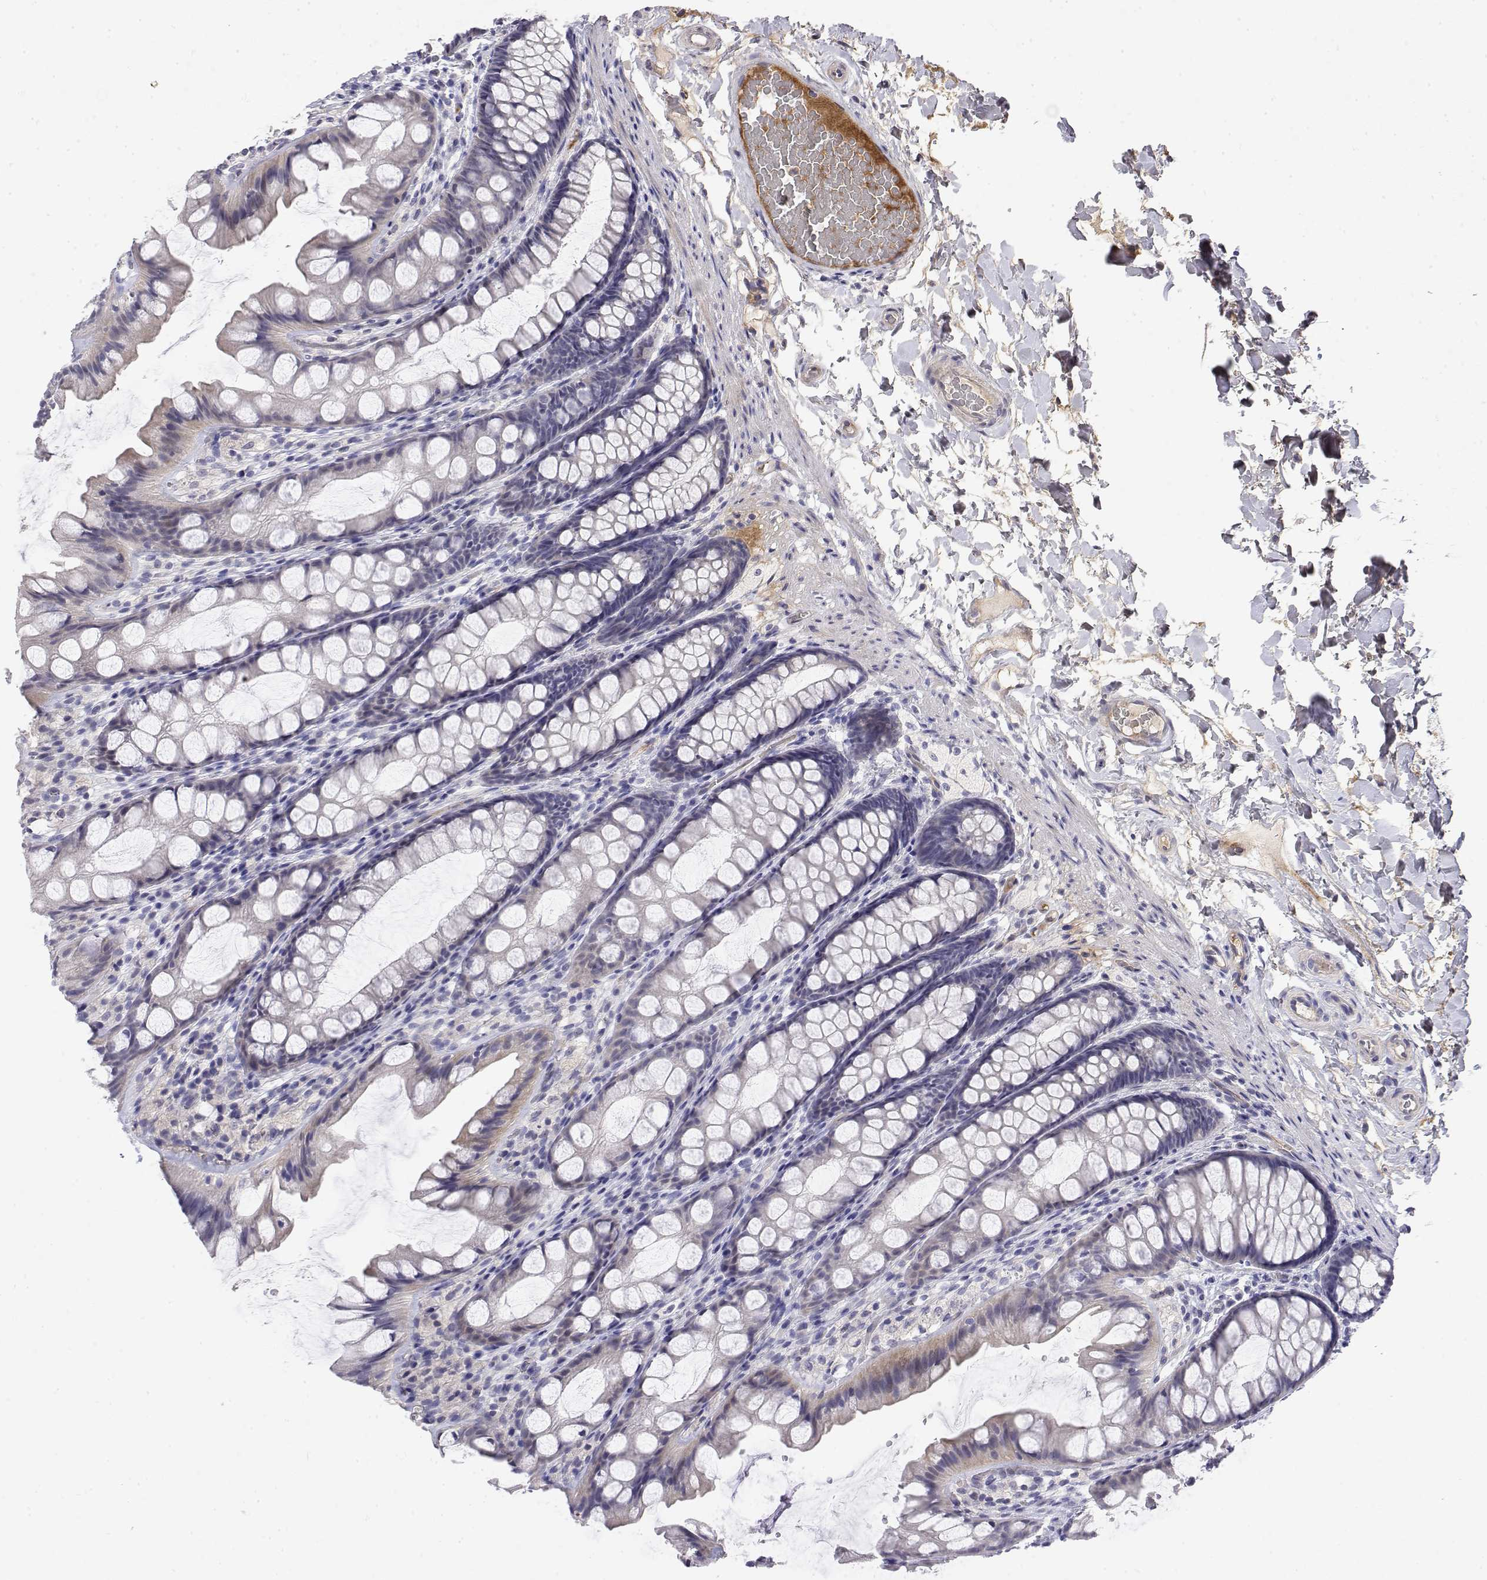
{"staining": {"intensity": "negative", "quantity": "none", "location": "none"}, "tissue": "colon", "cell_type": "Endothelial cells", "image_type": "normal", "snomed": [{"axis": "morphology", "description": "Normal tissue, NOS"}, {"axis": "topography", "description": "Colon"}], "caption": "The image demonstrates no staining of endothelial cells in unremarkable colon. (Immunohistochemistry, brightfield microscopy, high magnification).", "gene": "GGACT", "patient": {"sex": "male", "age": 47}}